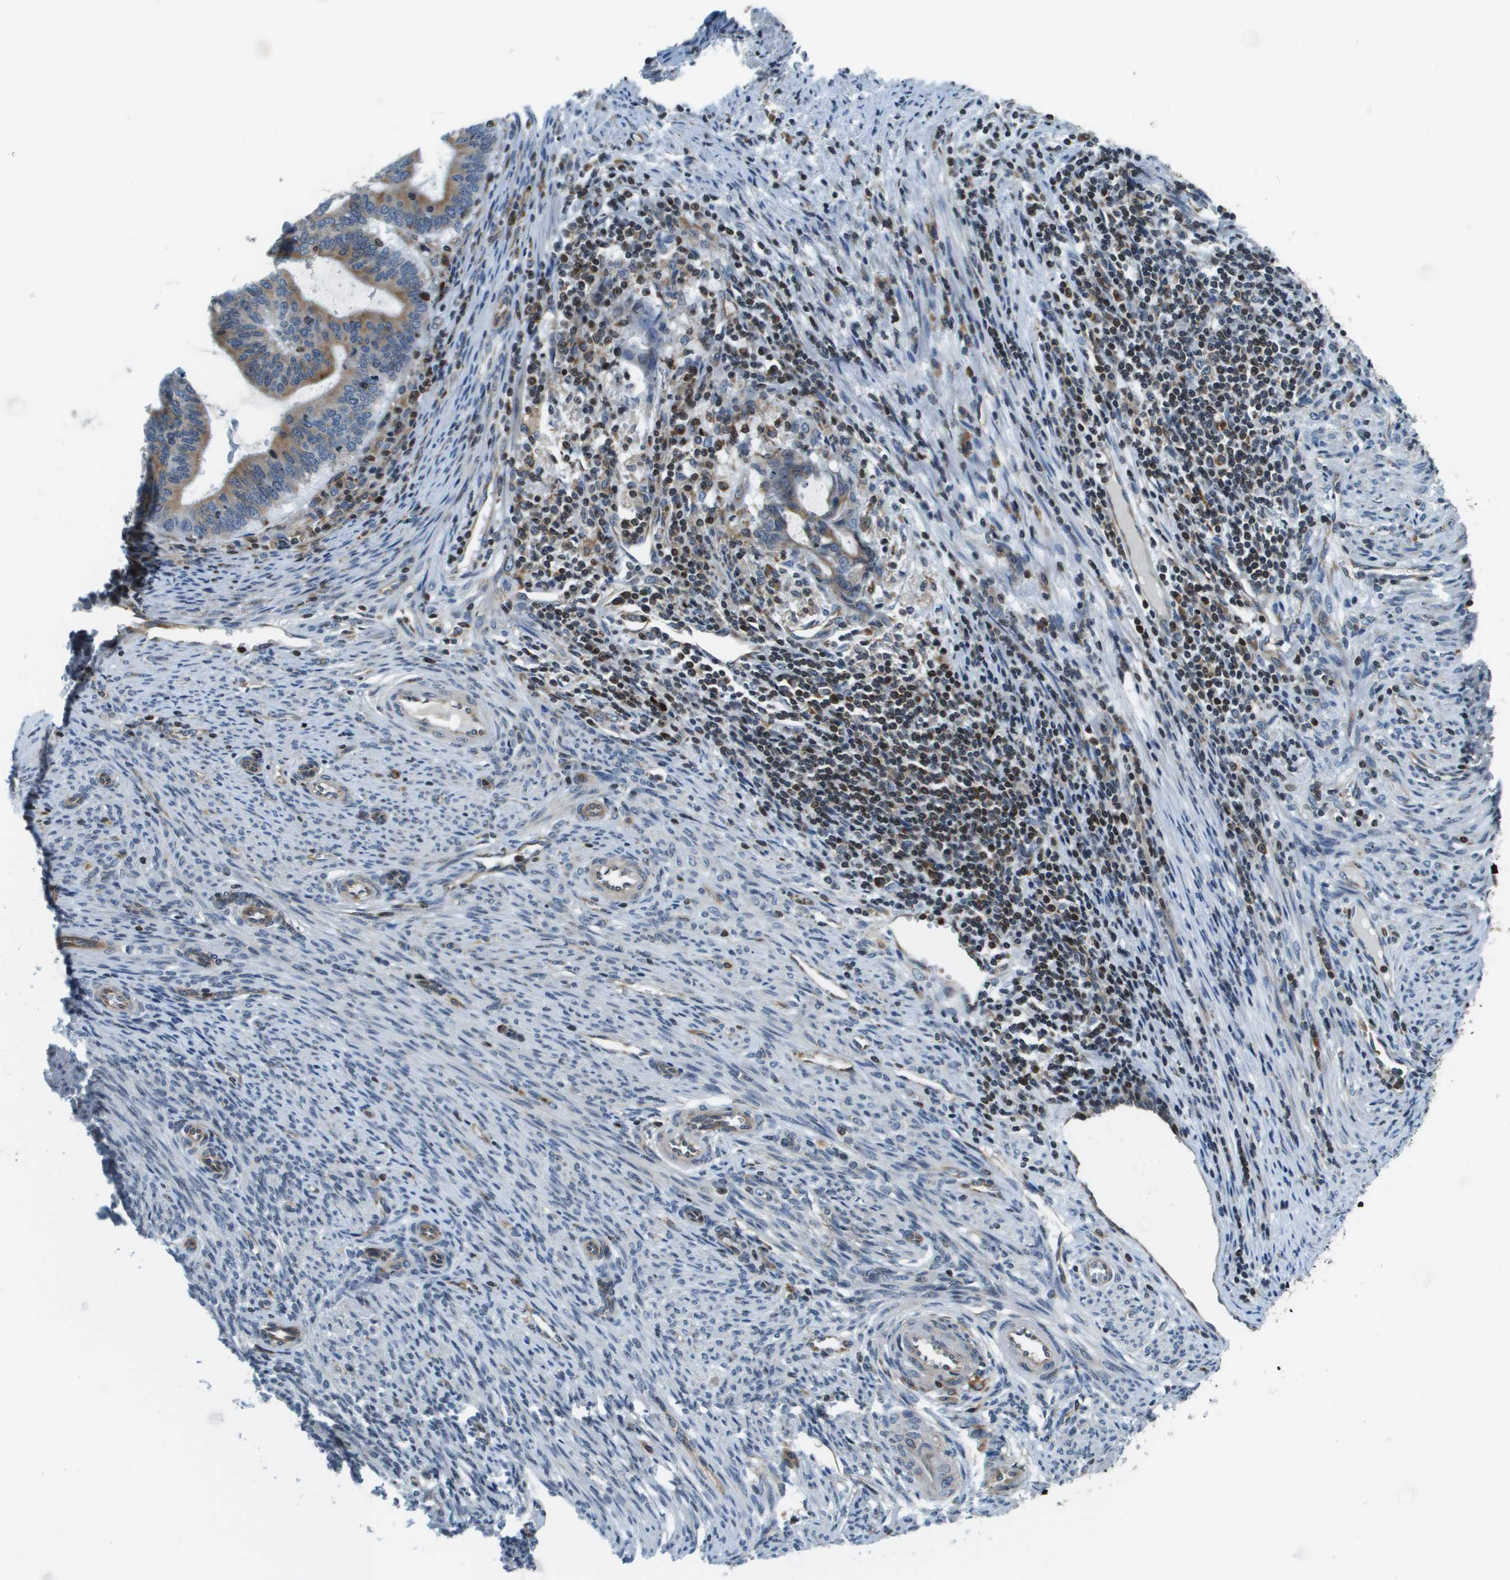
{"staining": {"intensity": "moderate", "quantity": "25%-75%", "location": "cytoplasmic/membranous"}, "tissue": "endometrial cancer", "cell_type": "Tumor cells", "image_type": "cancer", "snomed": [{"axis": "morphology", "description": "Adenocarcinoma, NOS"}, {"axis": "topography", "description": "Uterus"}], "caption": "Tumor cells exhibit moderate cytoplasmic/membranous positivity in approximately 25%-75% of cells in adenocarcinoma (endometrial). (DAB (3,3'-diaminobenzidine) = brown stain, brightfield microscopy at high magnification).", "gene": "ESYT1", "patient": {"sex": "female", "age": 83}}